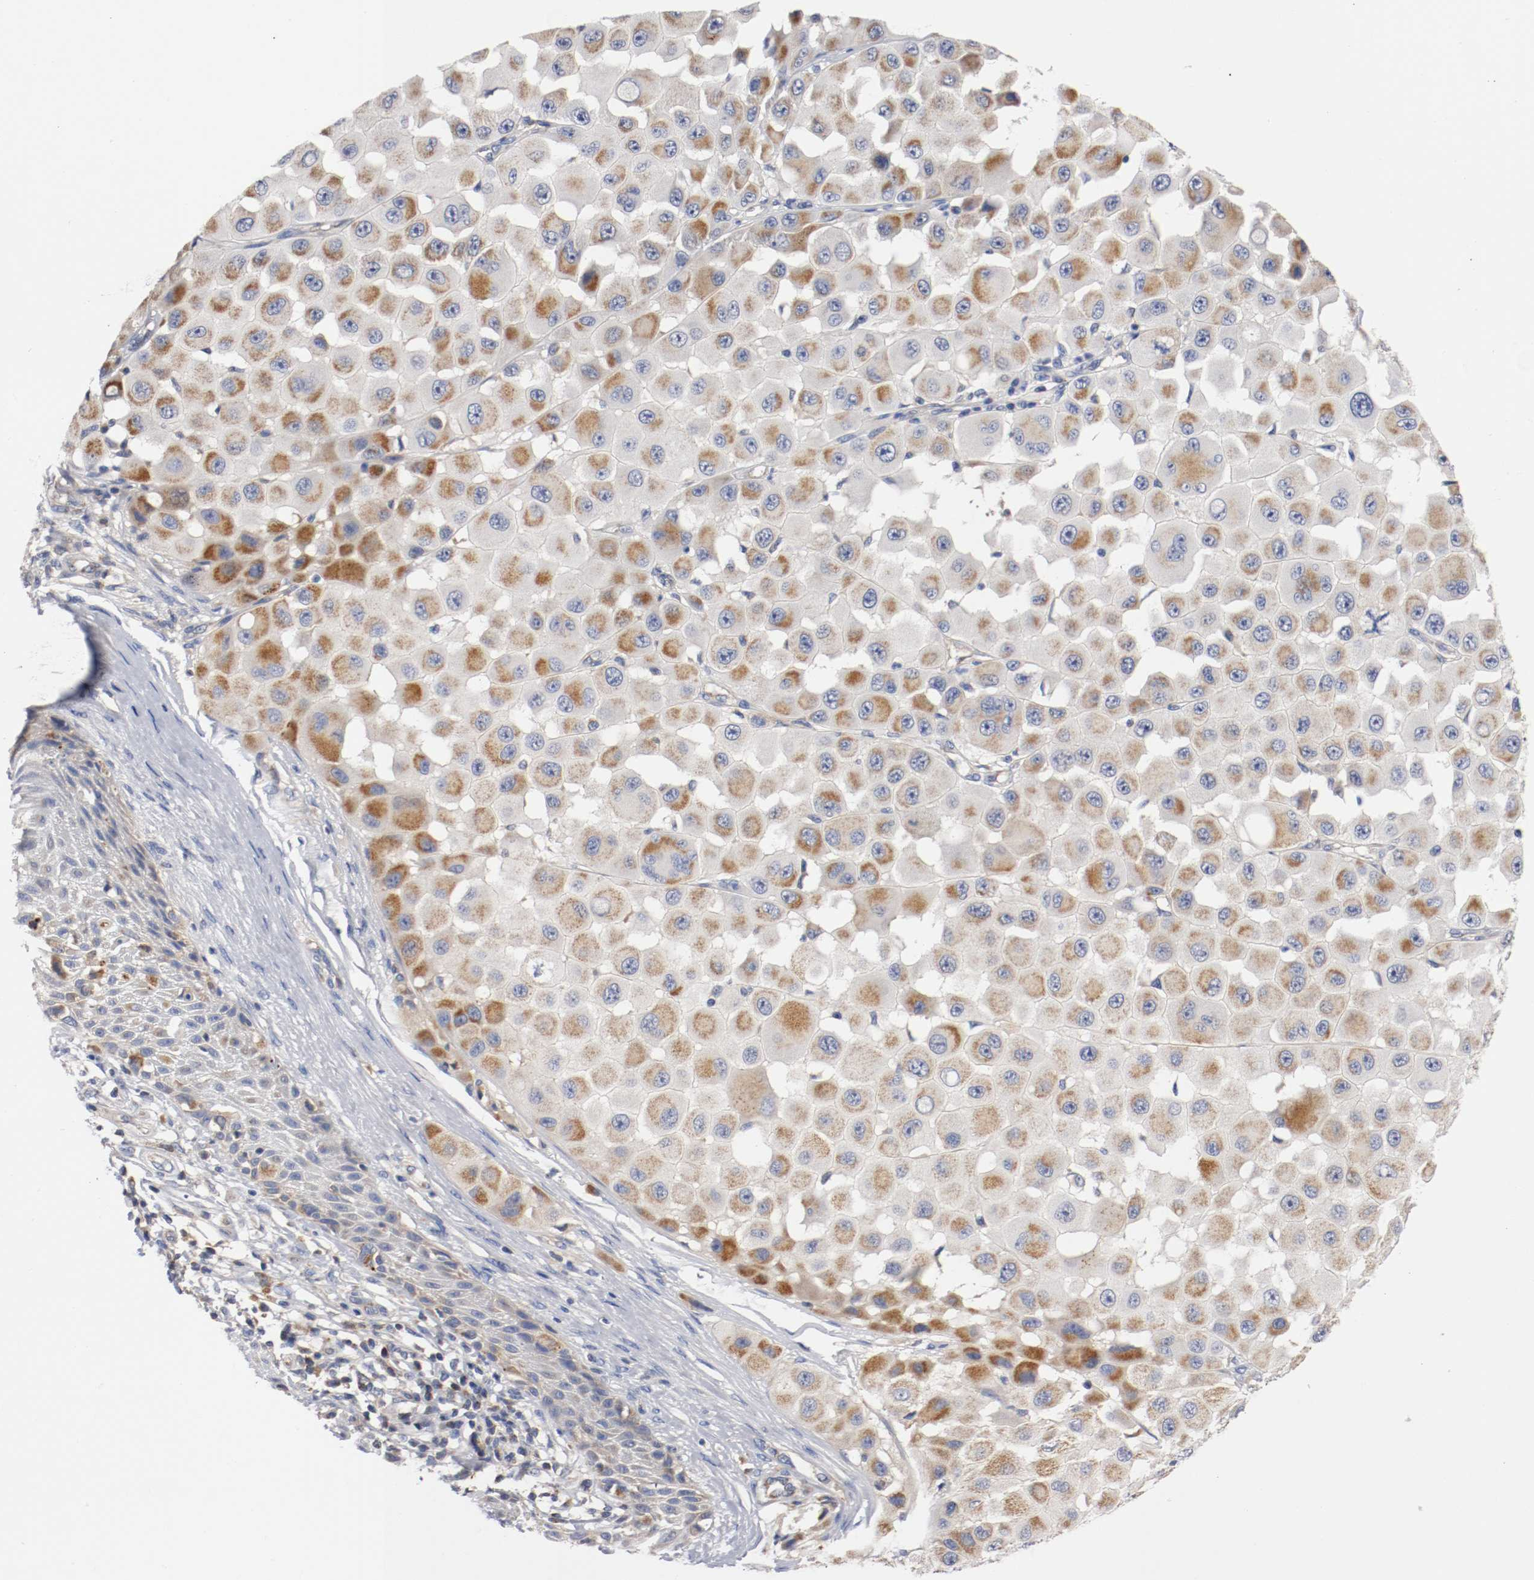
{"staining": {"intensity": "weak", "quantity": "25%-75%", "location": "cytoplasmic/membranous"}, "tissue": "melanoma", "cell_type": "Tumor cells", "image_type": "cancer", "snomed": [{"axis": "morphology", "description": "Malignant melanoma, NOS"}, {"axis": "topography", "description": "Skin"}], "caption": "Protein expression analysis of malignant melanoma displays weak cytoplasmic/membranous staining in approximately 25%-75% of tumor cells.", "gene": "PCSK6", "patient": {"sex": "female", "age": 81}}